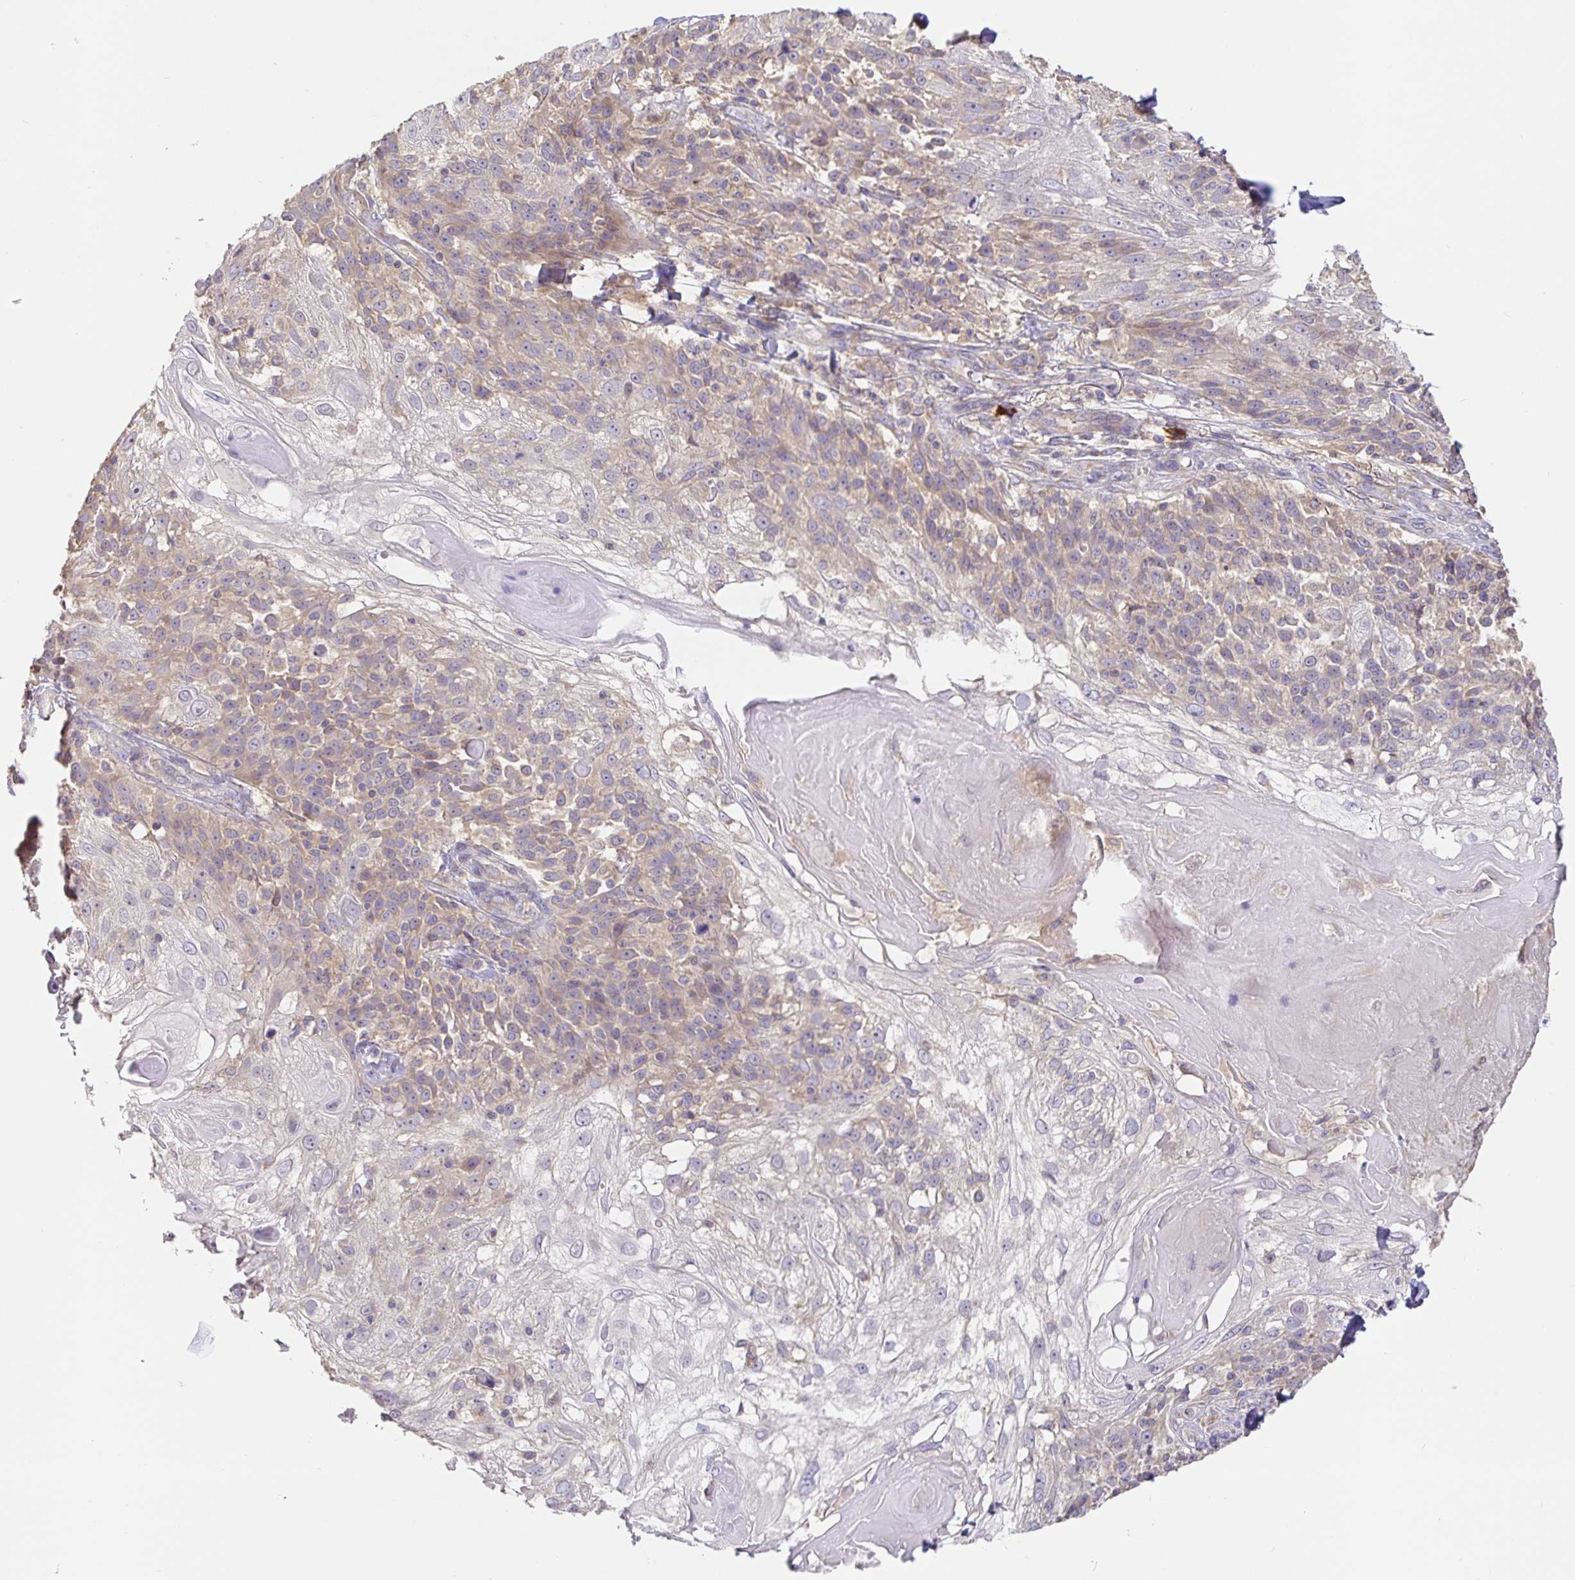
{"staining": {"intensity": "negative", "quantity": "none", "location": "none"}, "tissue": "skin cancer", "cell_type": "Tumor cells", "image_type": "cancer", "snomed": [{"axis": "morphology", "description": "Normal tissue, NOS"}, {"axis": "morphology", "description": "Squamous cell carcinoma, NOS"}, {"axis": "topography", "description": "Skin"}], "caption": "Tumor cells are negative for protein expression in human skin squamous cell carcinoma. Nuclei are stained in blue.", "gene": "HAGH", "patient": {"sex": "female", "age": 83}}